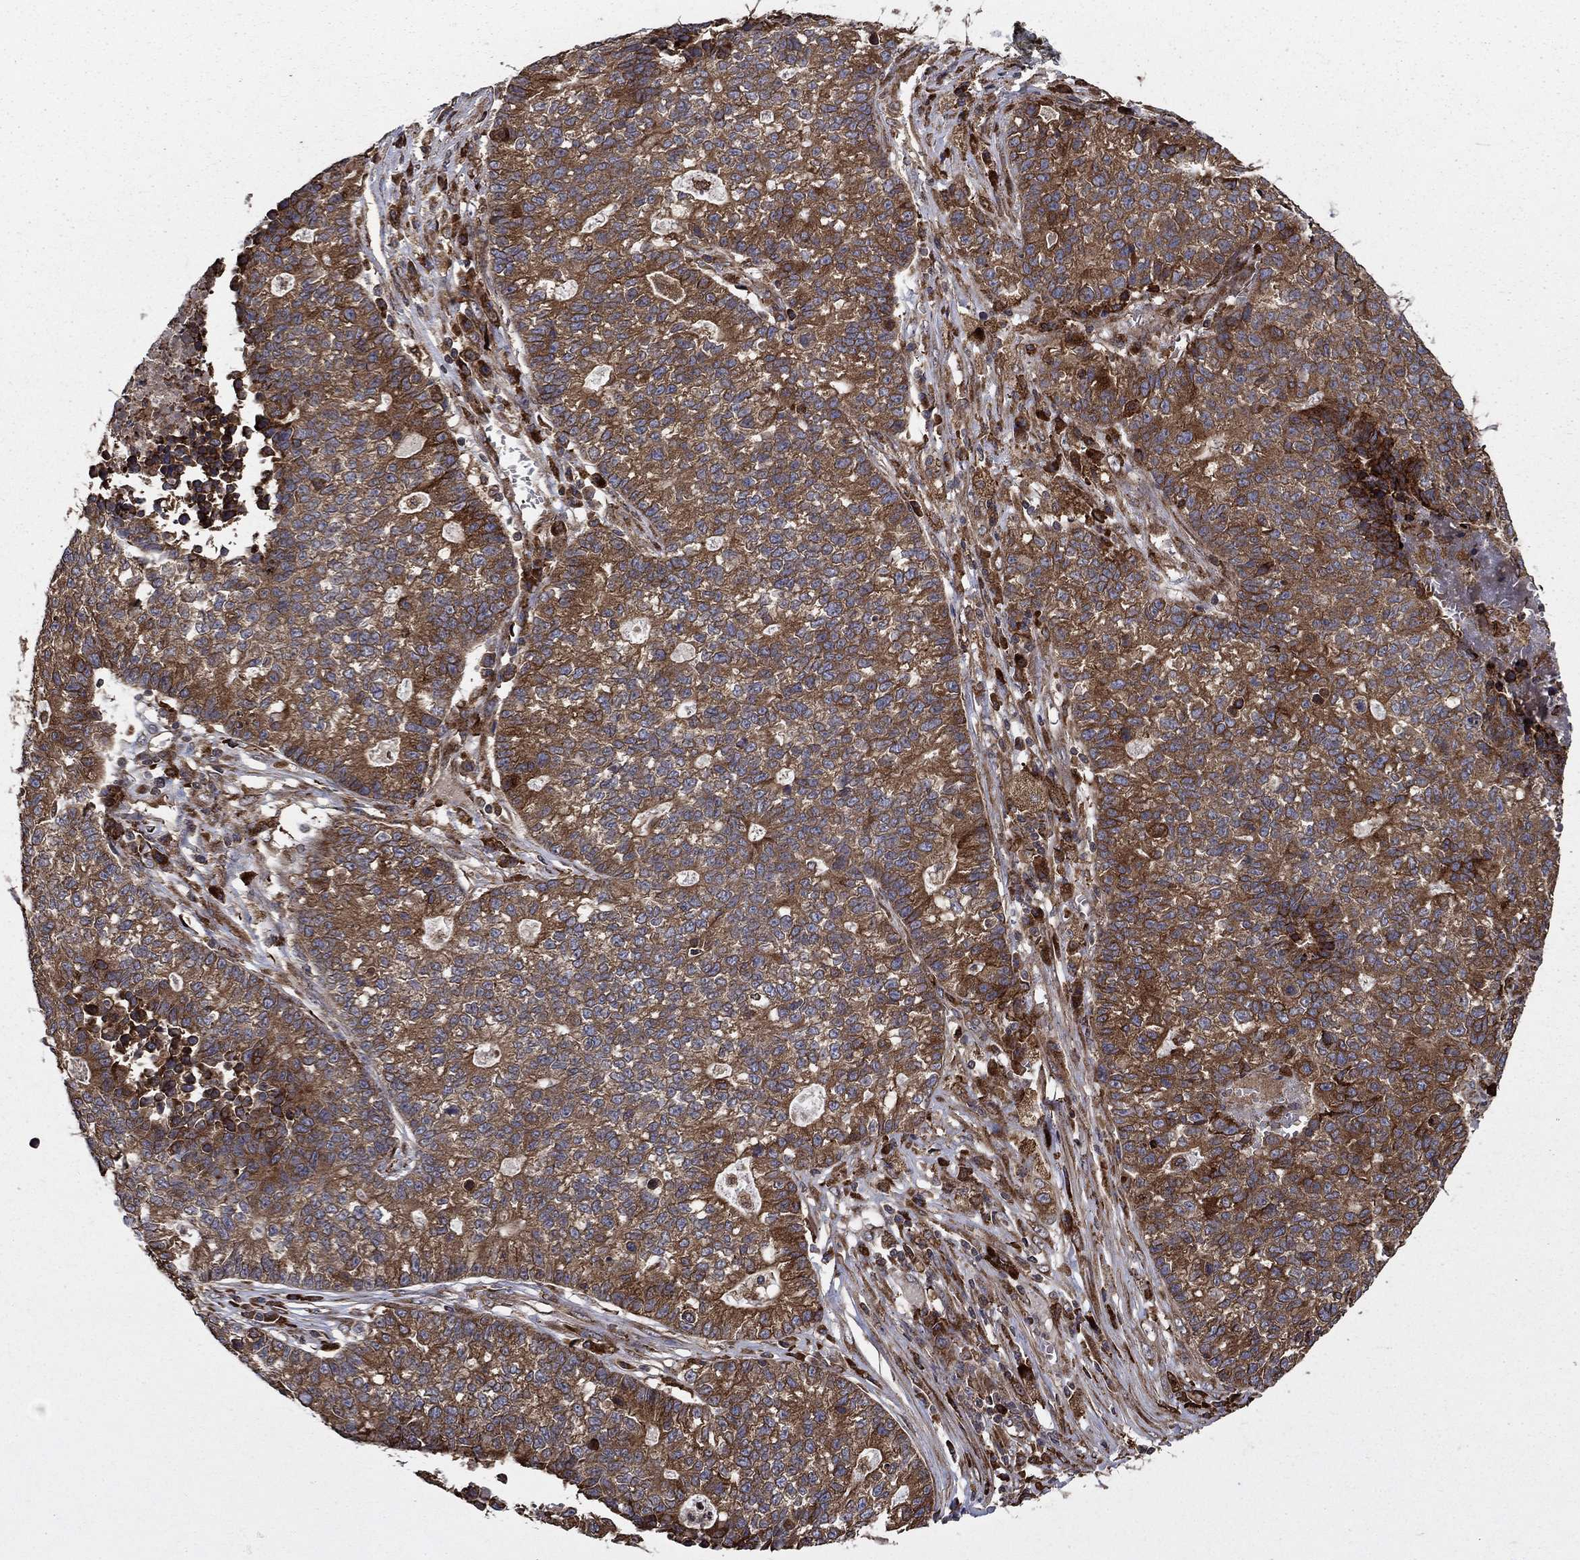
{"staining": {"intensity": "moderate", "quantity": "25%-75%", "location": "cytoplasmic/membranous"}, "tissue": "lung cancer", "cell_type": "Tumor cells", "image_type": "cancer", "snomed": [{"axis": "morphology", "description": "Adenocarcinoma, NOS"}, {"axis": "topography", "description": "Lung"}], "caption": "Immunohistochemical staining of adenocarcinoma (lung) demonstrates medium levels of moderate cytoplasmic/membranous protein positivity in about 25%-75% of tumor cells.", "gene": "BABAM2", "patient": {"sex": "male", "age": 57}}